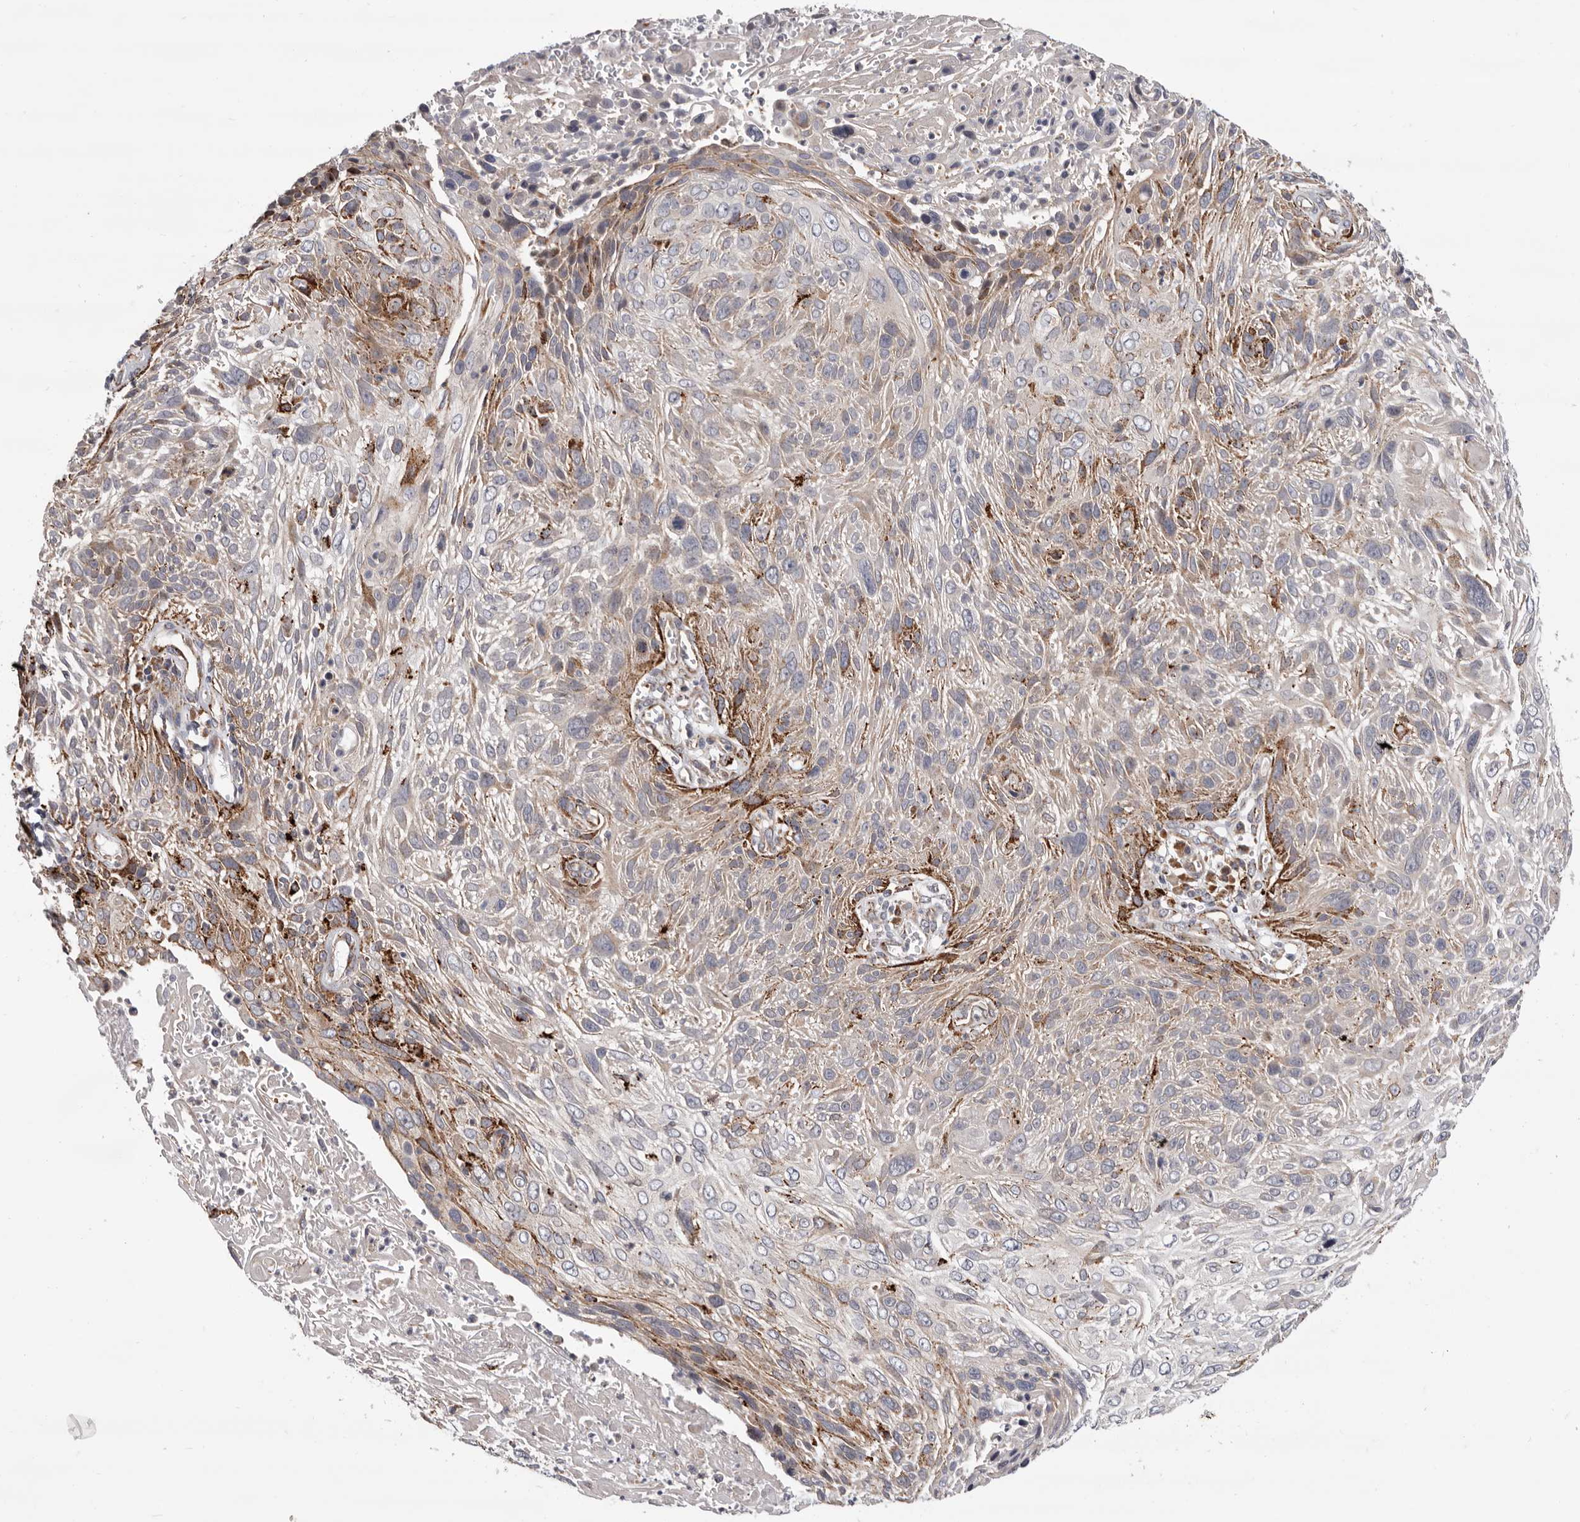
{"staining": {"intensity": "moderate", "quantity": "<25%", "location": "cytoplasmic/membranous"}, "tissue": "cervical cancer", "cell_type": "Tumor cells", "image_type": "cancer", "snomed": [{"axis": "morphology", "description": "Squamous cell carcinoma, NOS"}, {"axis": "topography", "description": "Cervix"}], "caption": "An image of squamous cell carcinoma (cervical) stained for a protein reveals moderate cytoplasmic/membranous brown staining in tumor cells.", "gene": "TOR3A", "patient": {"sex": "female", "age": 51}}